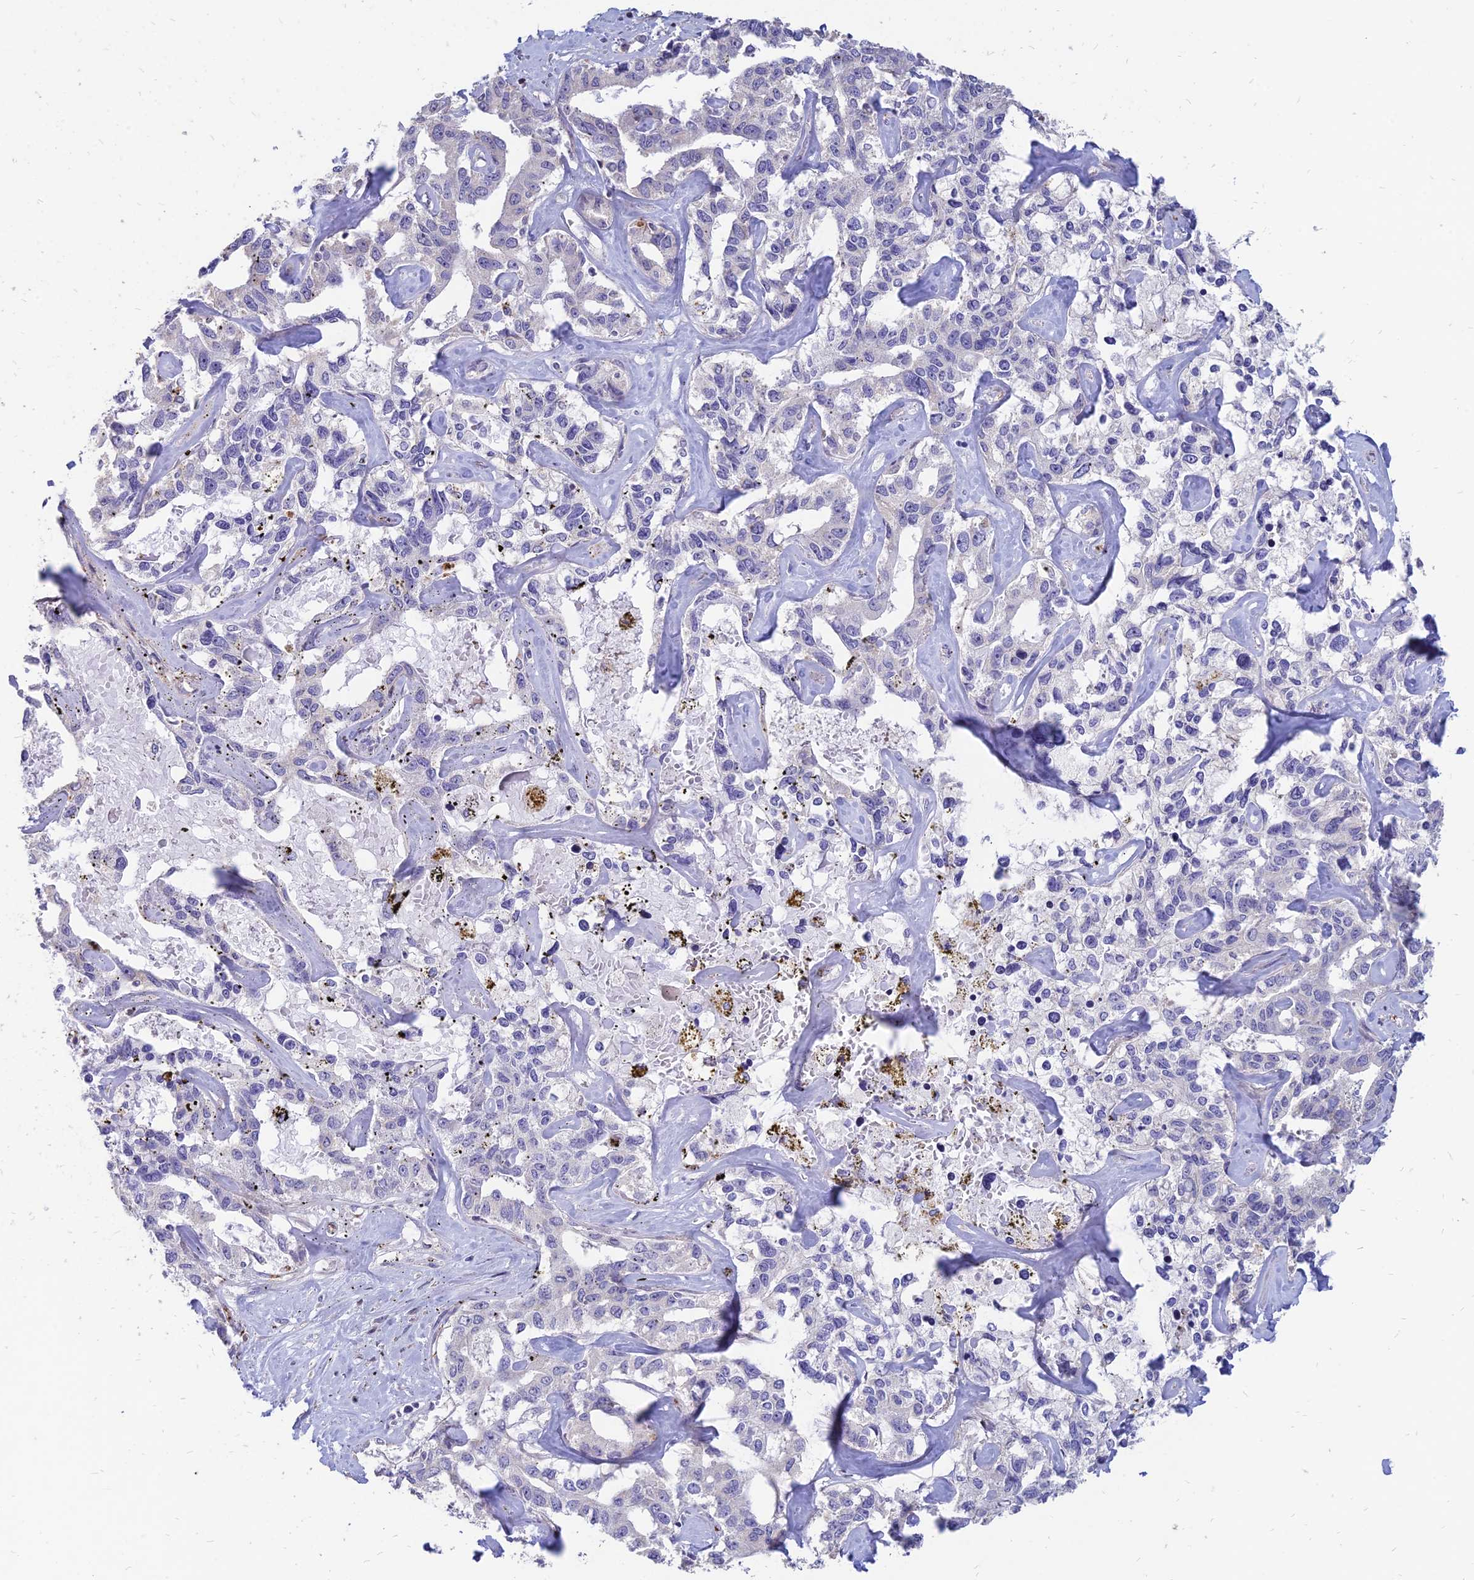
{"staining": {"intensity": "negative", "quantity": "none", "location": "none"}, "tissue": "liver cancer", "cell_type": "Tumor cells", "image_type": "cancer", "snomed": [{"axis": "morphology", "description": "Cholangiocarcinoma"}, {"axis": "topography", "description": "Liver"}], "caption": "A histopathology image of liver cancer (cholangiocarcinoma) stained for a protein exhibits no brown staining in tumor cells.", "gene": "ST3GAL6", "patient": {"sex": "male", "age": 59}}